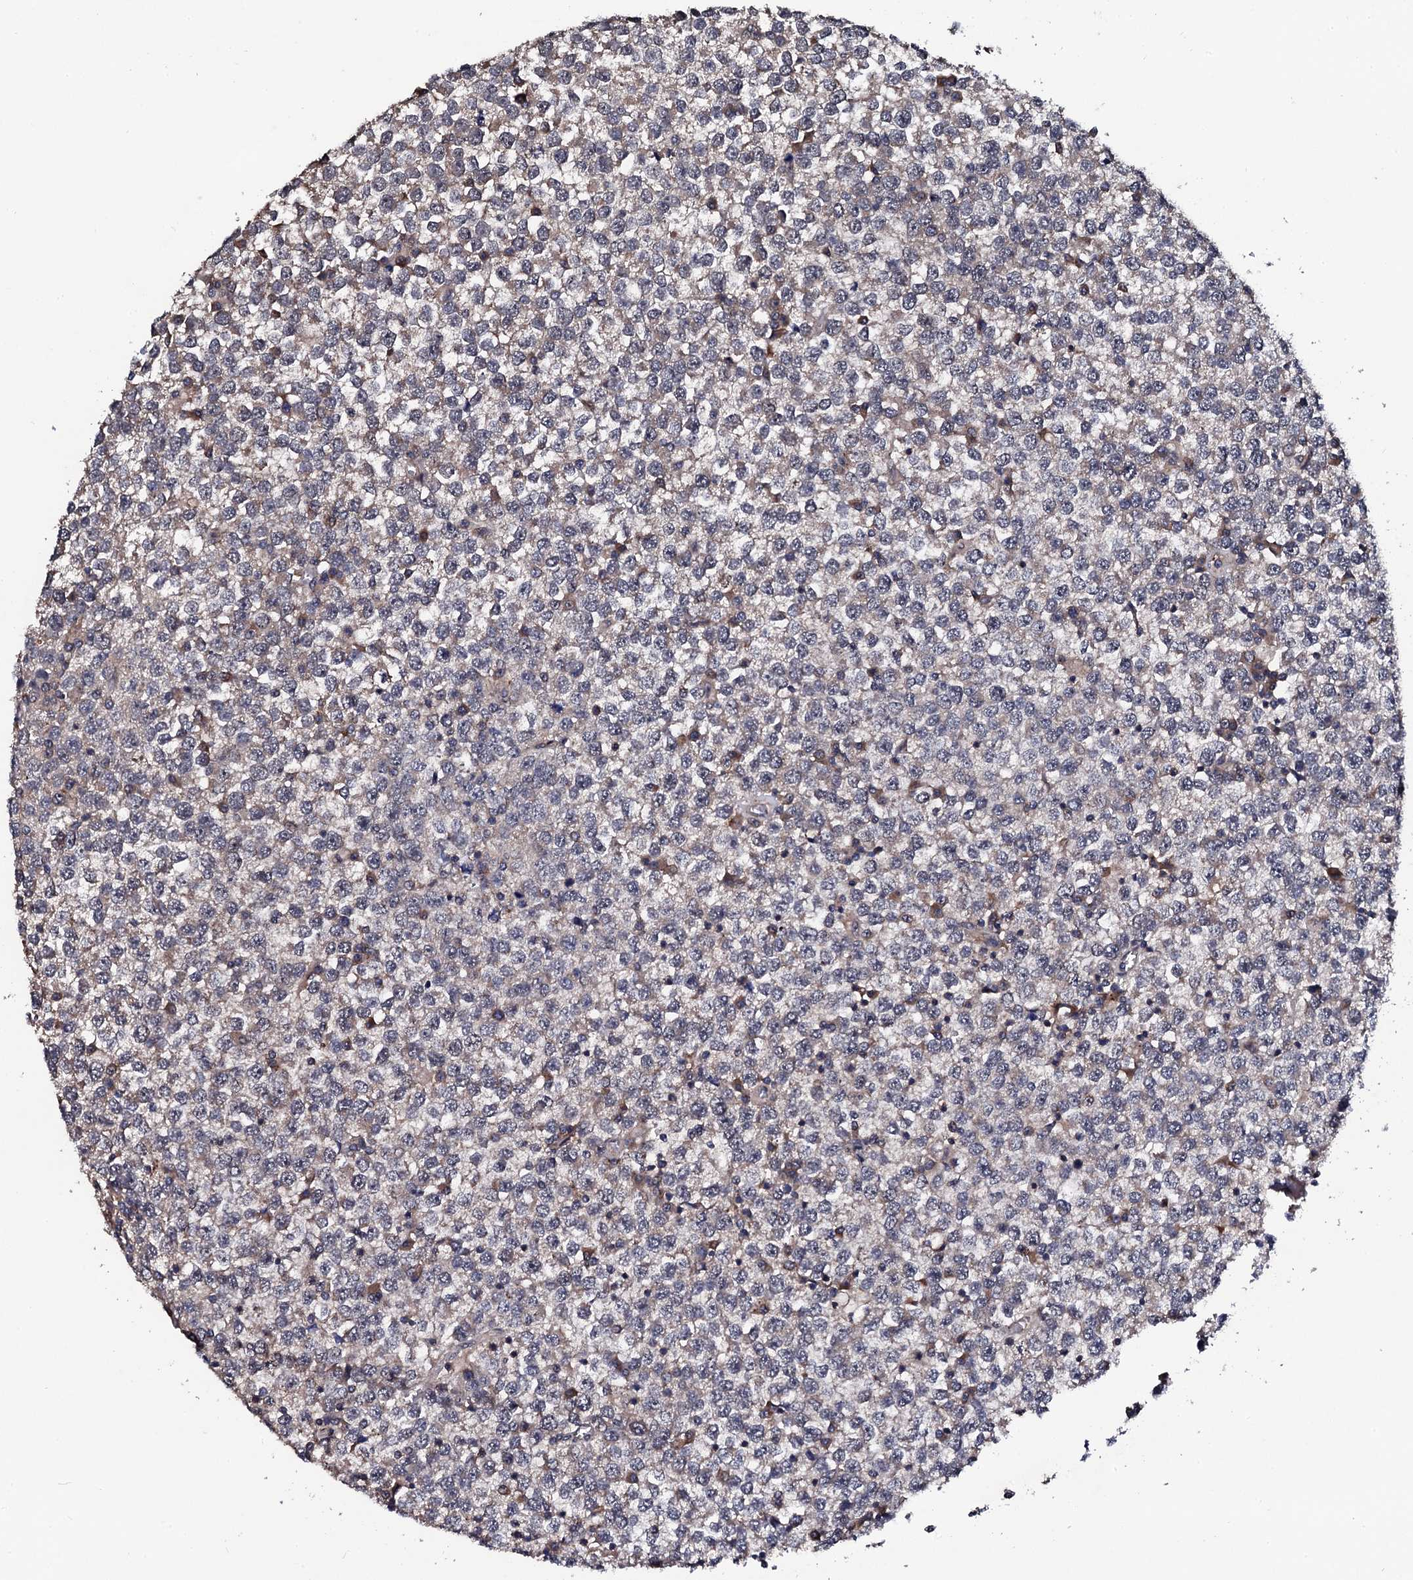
{"staining": {"intensity": "weak", "quantity": "<25%", "location": "cytoplasmic/membranous"}, "tissue": "testis cancer", "cell_type": "Tumor cells", "image_type": "cancer", "snomed": [{"axis": "morphology", "description": "Seminoma, NOS"}, {"axis": "topography", "description": "Testis"}], "caption": "The IHC histopathology image has no significant staining in tumor cells of testis cancer tissue.", "gene": "IP6K1", "patient": {"sex": "male", "age": 65}}